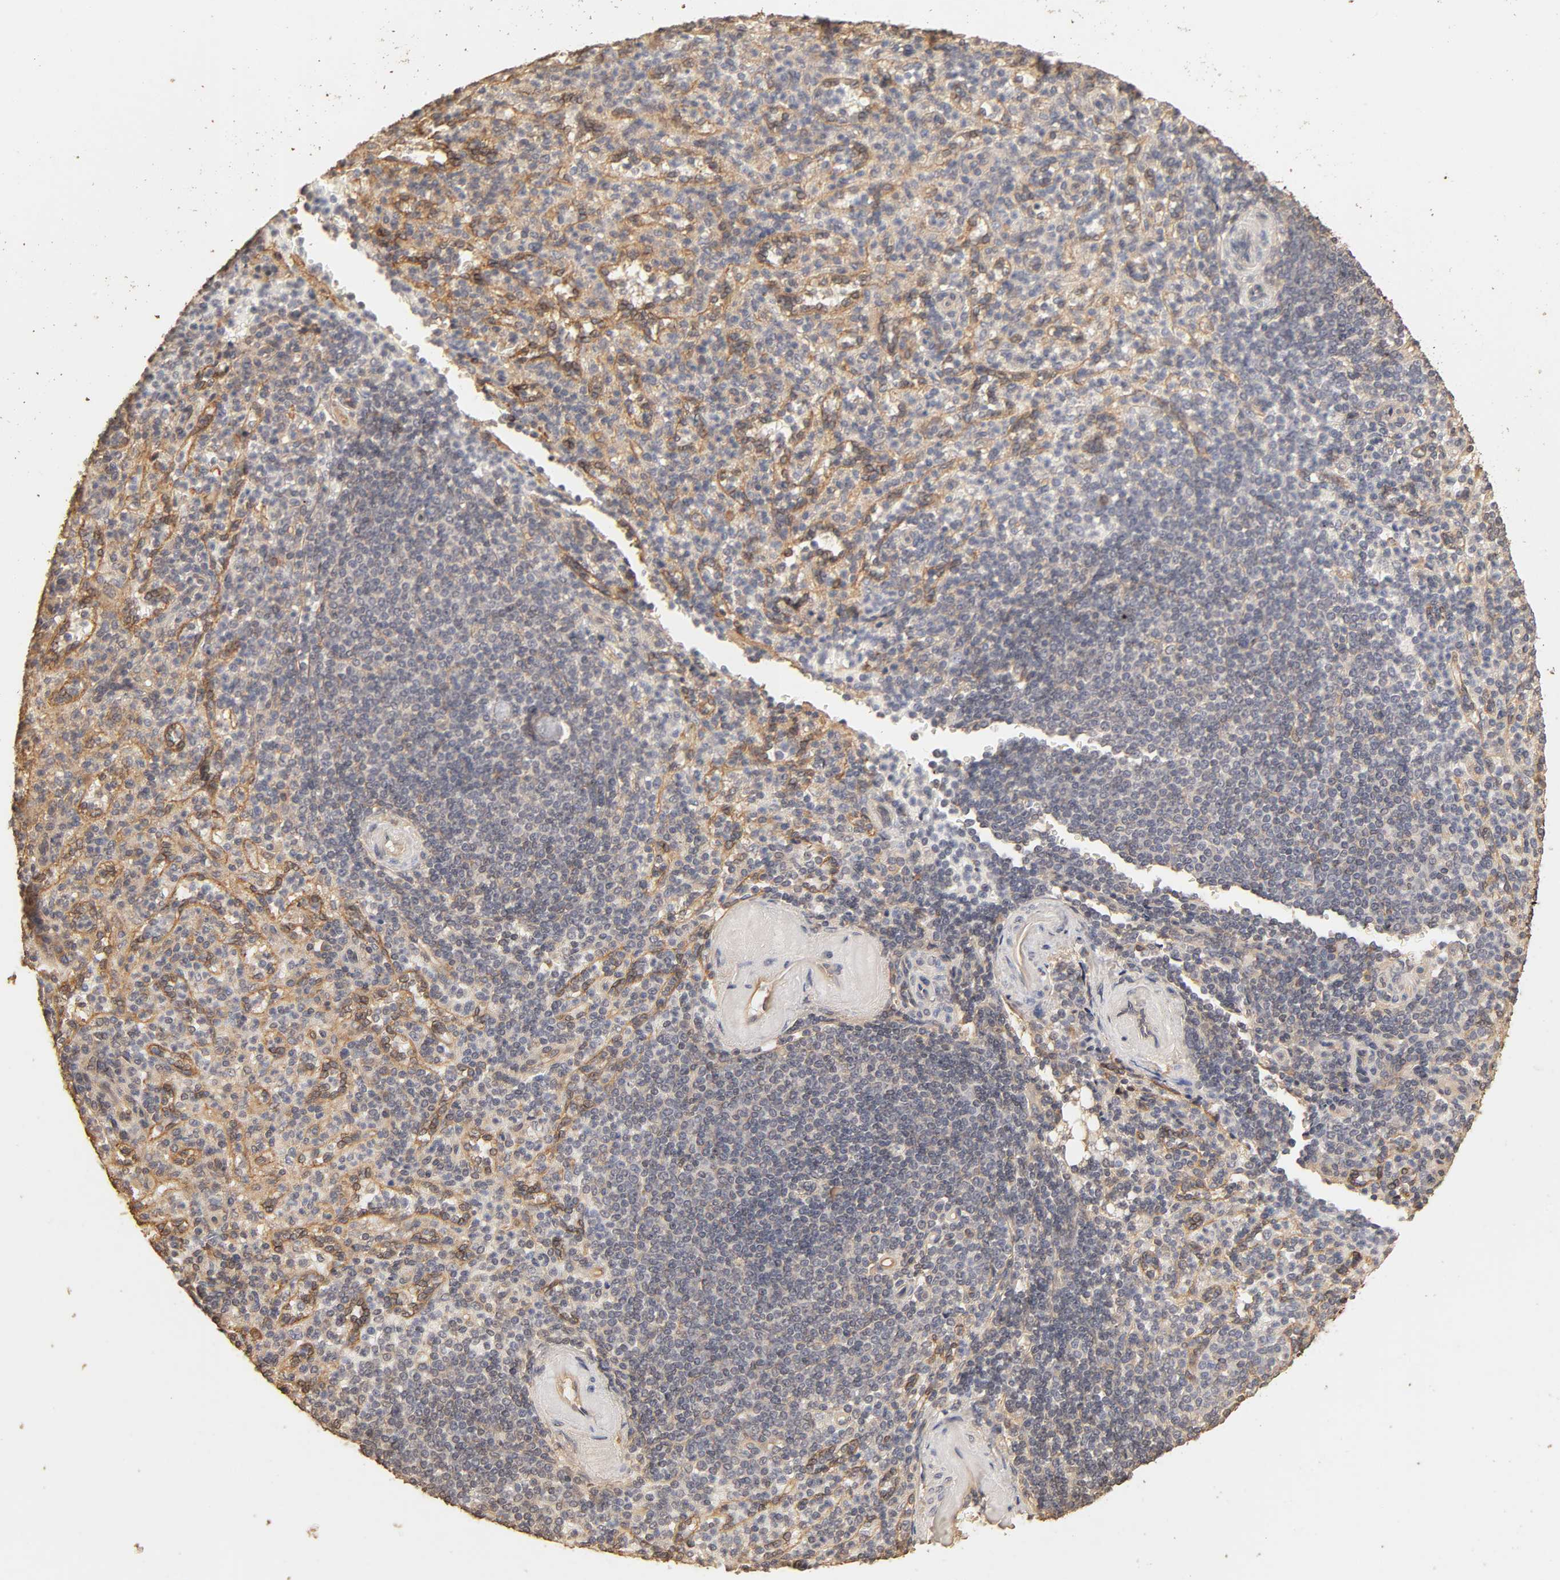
{"staining": {"intensity": "negative", "quantity": "none", "location": "none"}, "tissue": "spleen", "cell_type": "Cells in red pulp", "image_type": "normal", "snomed": [{"axis": "morphology", "description": "Normal tissue, NOS"}, {"axis": "topography", "description": "Spleen"}], "caption": "The photomicrograph exhibits no staining of cells in red pulp in unremarkable spleen. Brightfield microscopy of immunohistochemistry stained with DAB (brown) and hematoxylin (blue), captured at high magnification.", "gene": "VSIG4", "patient": {"sex": "female", "age": 74}}